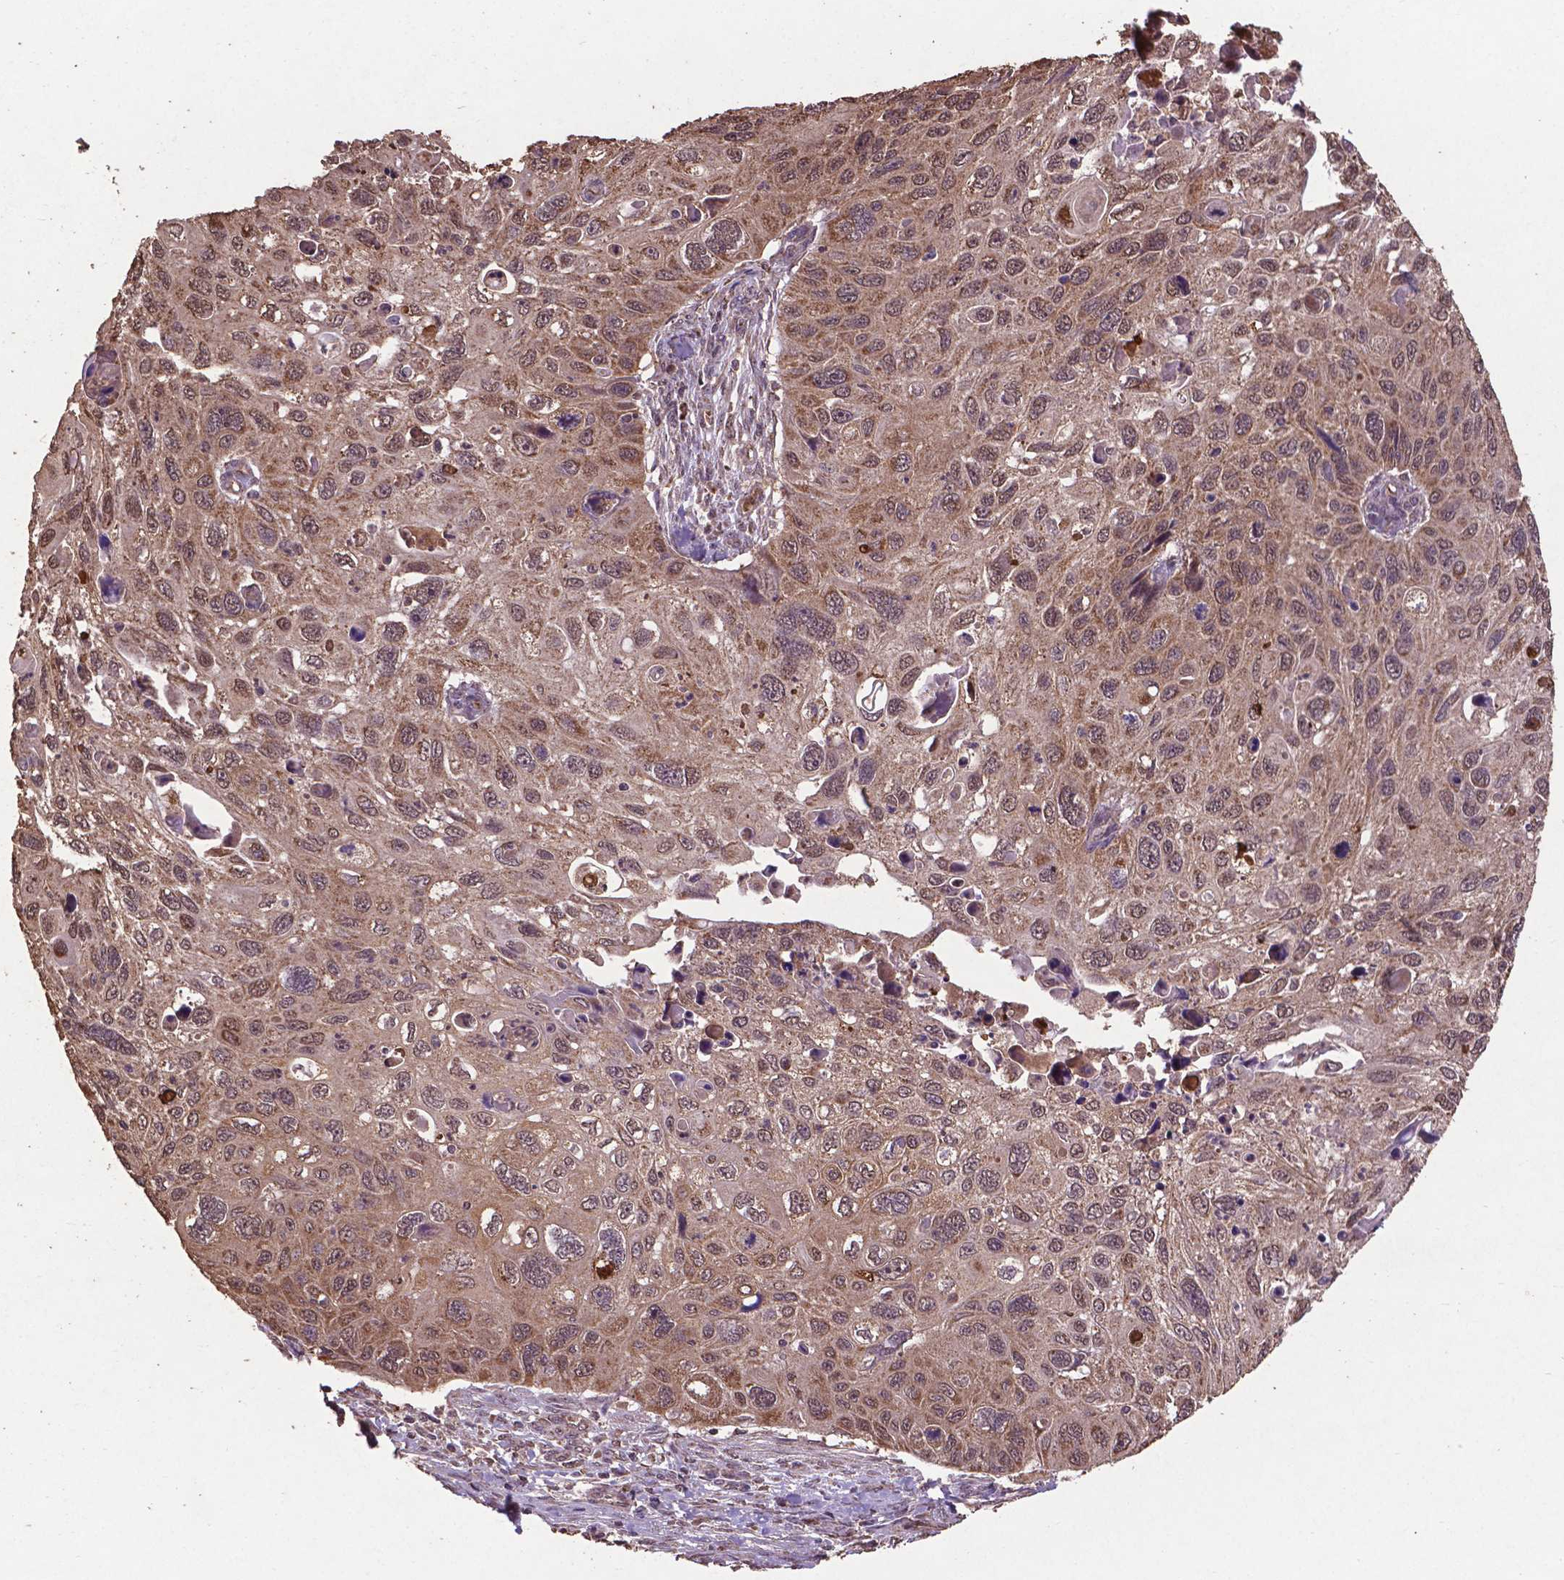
{"staining": {"intensity": "moderate", "quantity": ">75%", "location": "cytoplasmic/membranous,nuclear"}, "tissue": "cervical cancer", "cell_type": "Tumor cells", "image_type": "cancer", "snomed": [{"axis": "morphology", "description": "Squamous cell carcinoma, NOS"}, {"axis": "topography", "description": "Cervix"}], "caption": "Human cervical cancer stained with a brown dye exhibits moderate cytoplasmic/membranous and nuclear positive positivity in about >75% of tumor cells.", "gene": "DCAF1", "patient": {"sex": "female", "age": 70}}